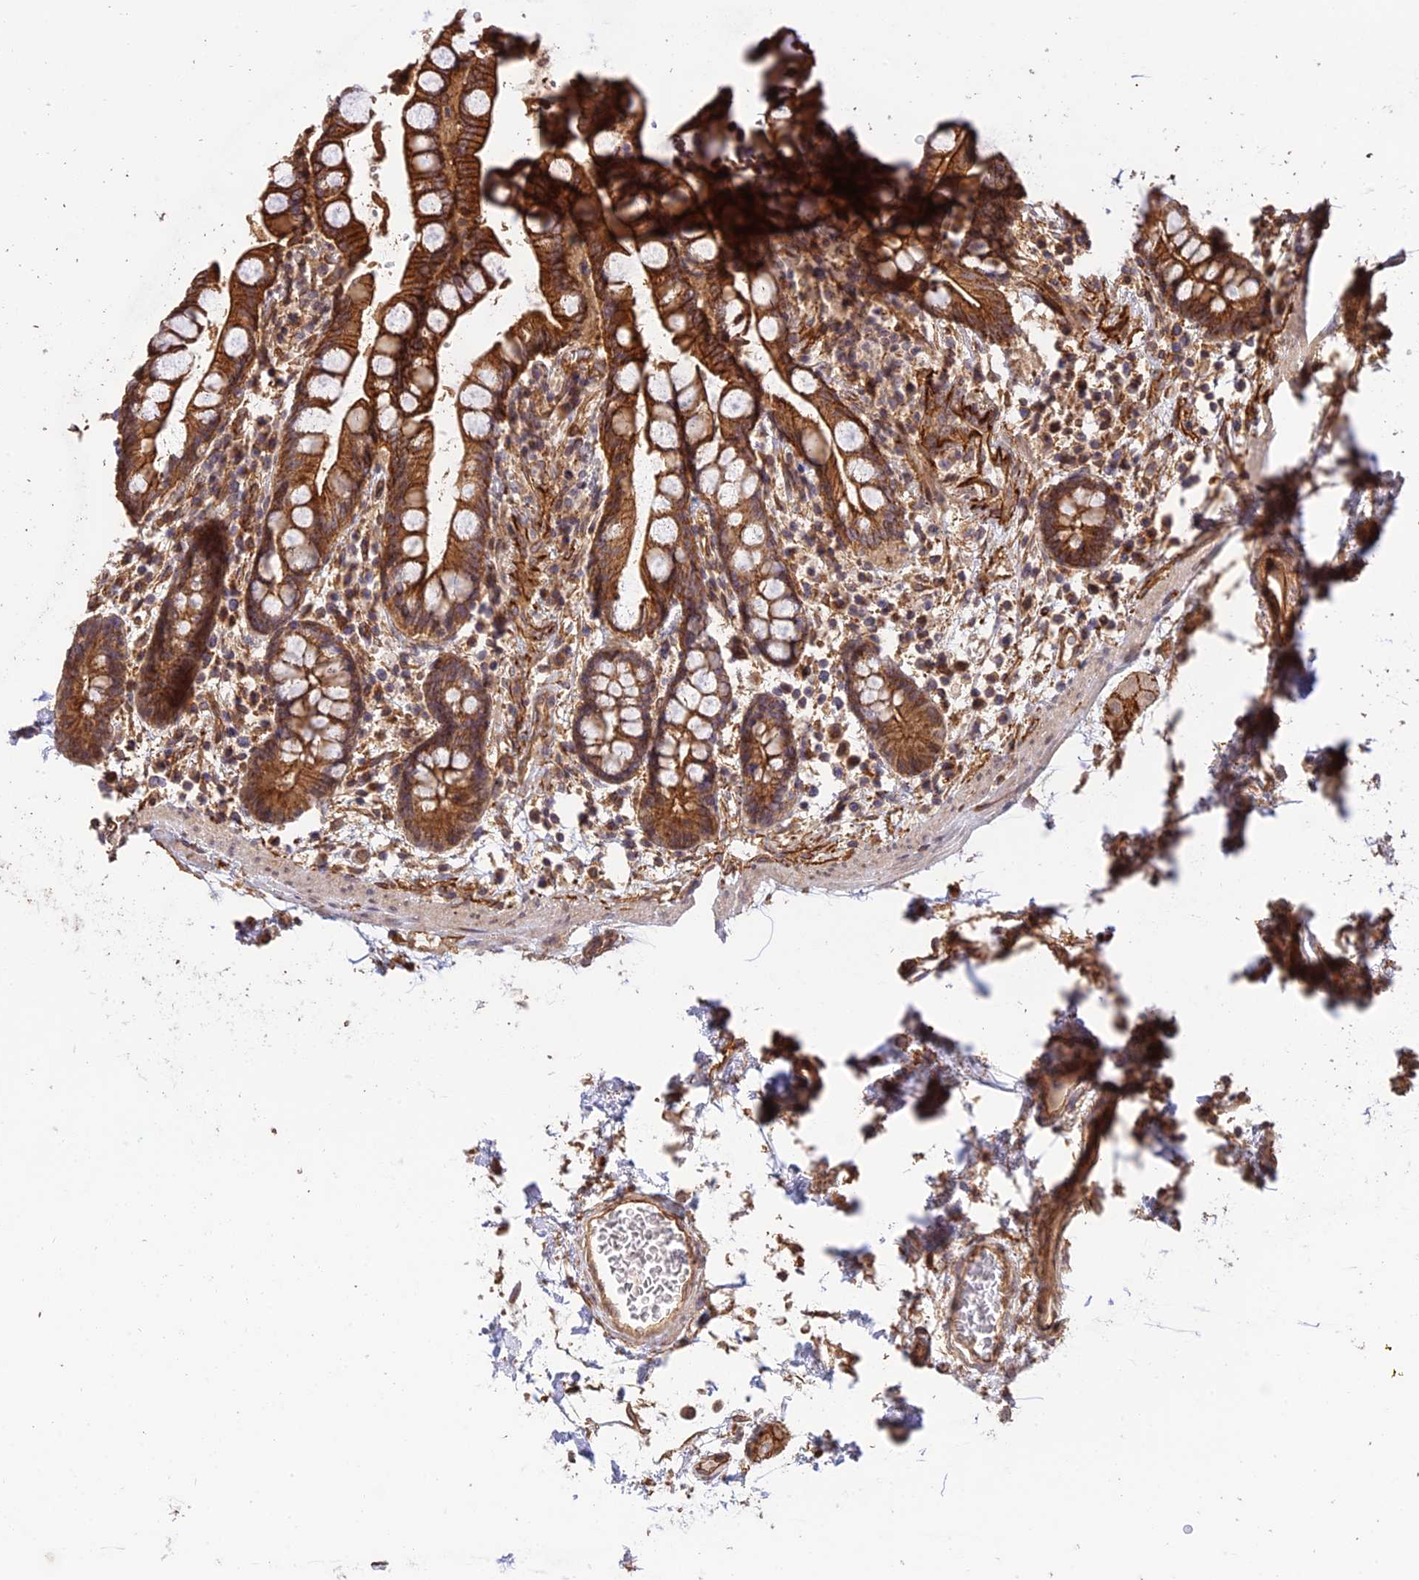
{"staining": {"intensity": "moderate", "quantity": ">75%", "location": "cytoplasmic/membranous"}, "tissue": "colon", "cell_type": "Endothelial cells", "image_type": "normal", "snomed": [{"axis": "morphology", "description": "Normal tissue, NOS"}, {"axis": "topography", "description": "Colon"}], "caption": "A medium amount of moderate cytoplasmic/membranous positivity is present in approximately >75% of endothelial cells in normal colon.", "gene": "HOMER2", "patient": {"sex": "male", "age": 73}}